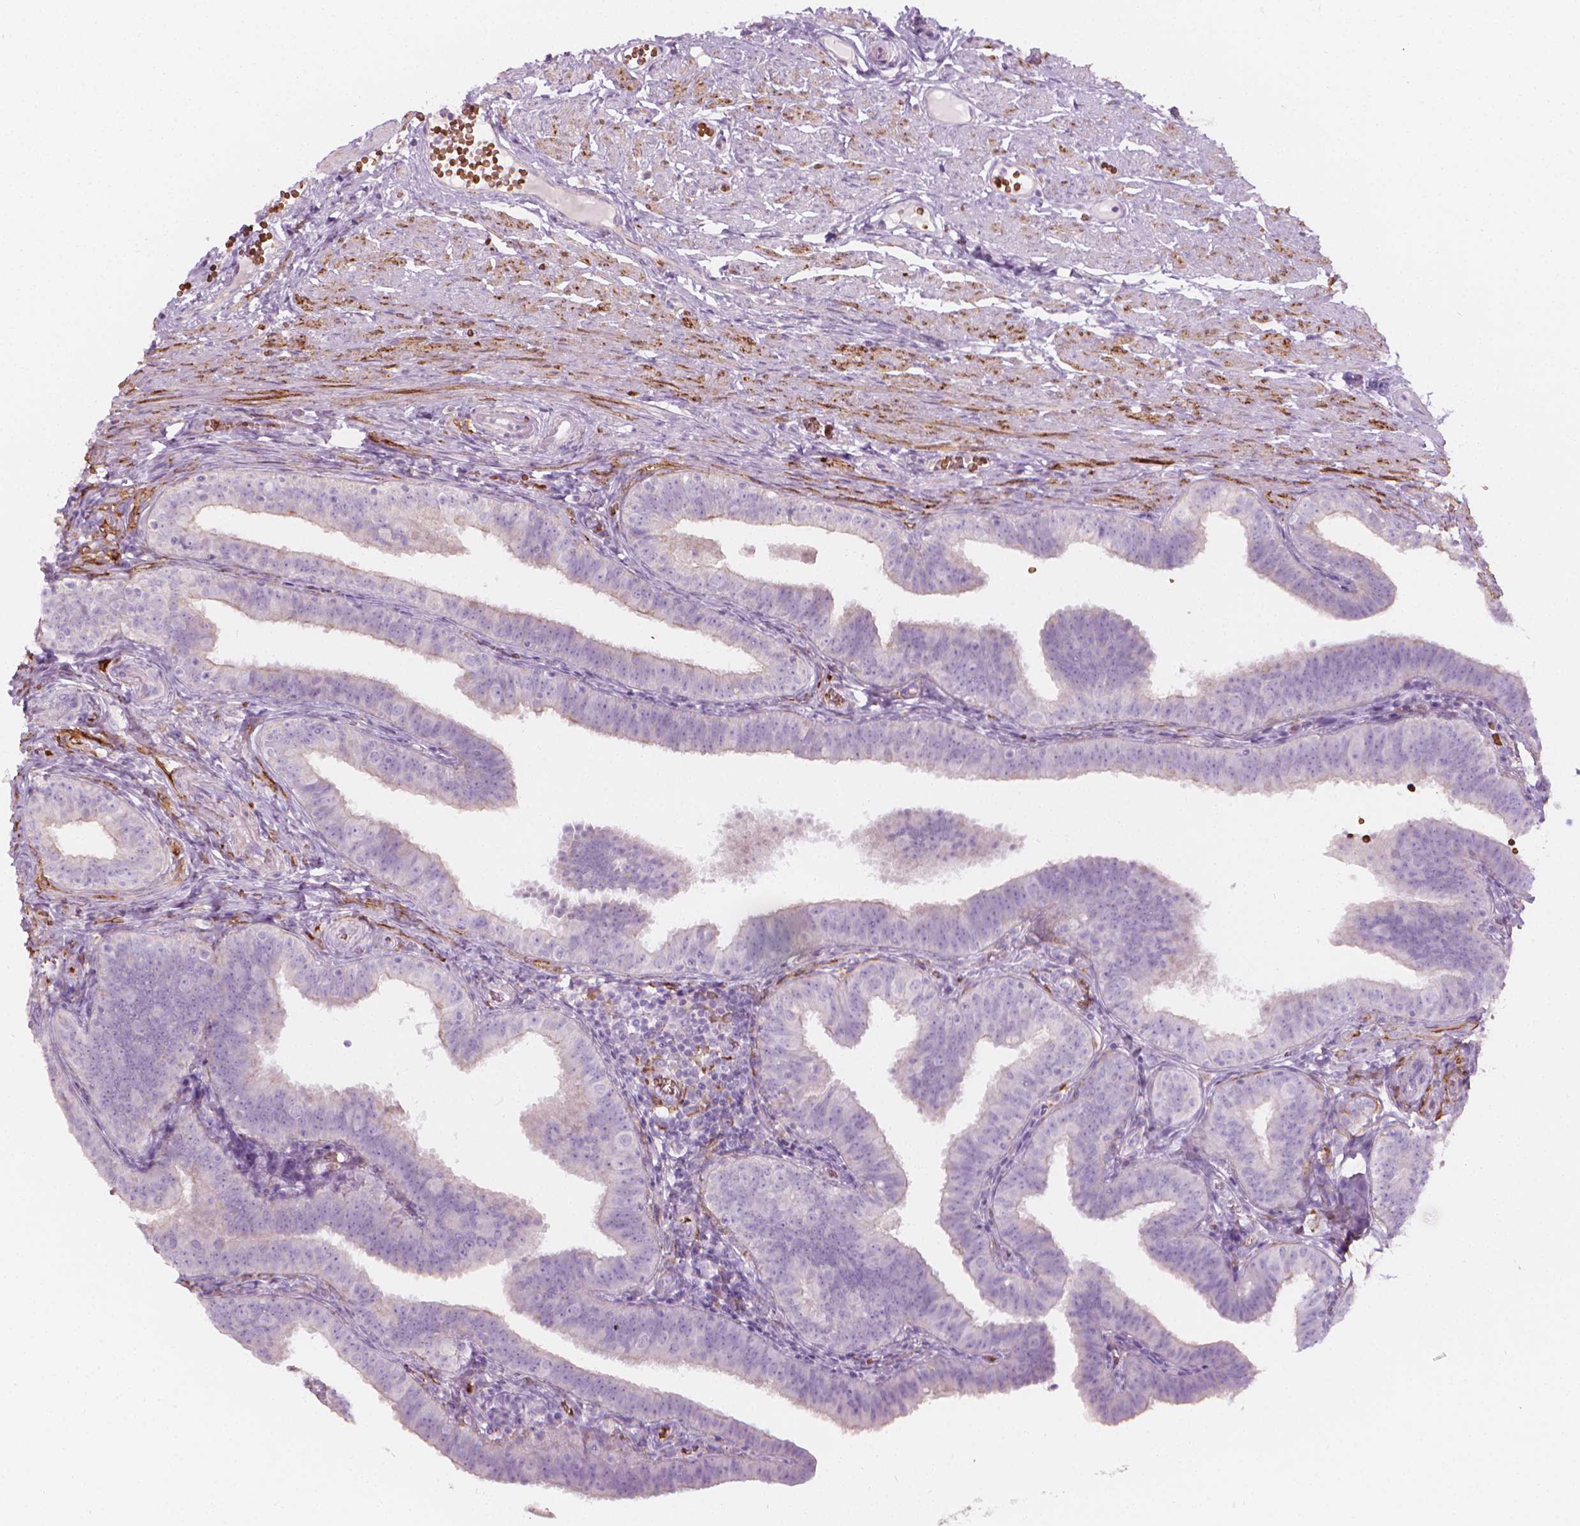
{"staining": {"intensity": "negative", "quantity": "none", "location": "none"}, "tissue": "fallopian tube", "cell_type": "Glandular cells", "image_type": "normal", "snomed": [{"axis": "morphology", "description": "Normal tissue, NOS"}, {"axis": "topography", "description": "Fallopian tube"}], "caption": "This micrograph is of benign fallopian tube stained with immunohistochemistry (IHC) to label a protein in brown with the nuclei are counter-stained blue. There is no positivity in glandular cells. (DAB (3,3'-diaminobenzidine) IHC with hematoxylin counter stain).", "gene": "CES1", "patient": {"sex": "female", "age": 25}}